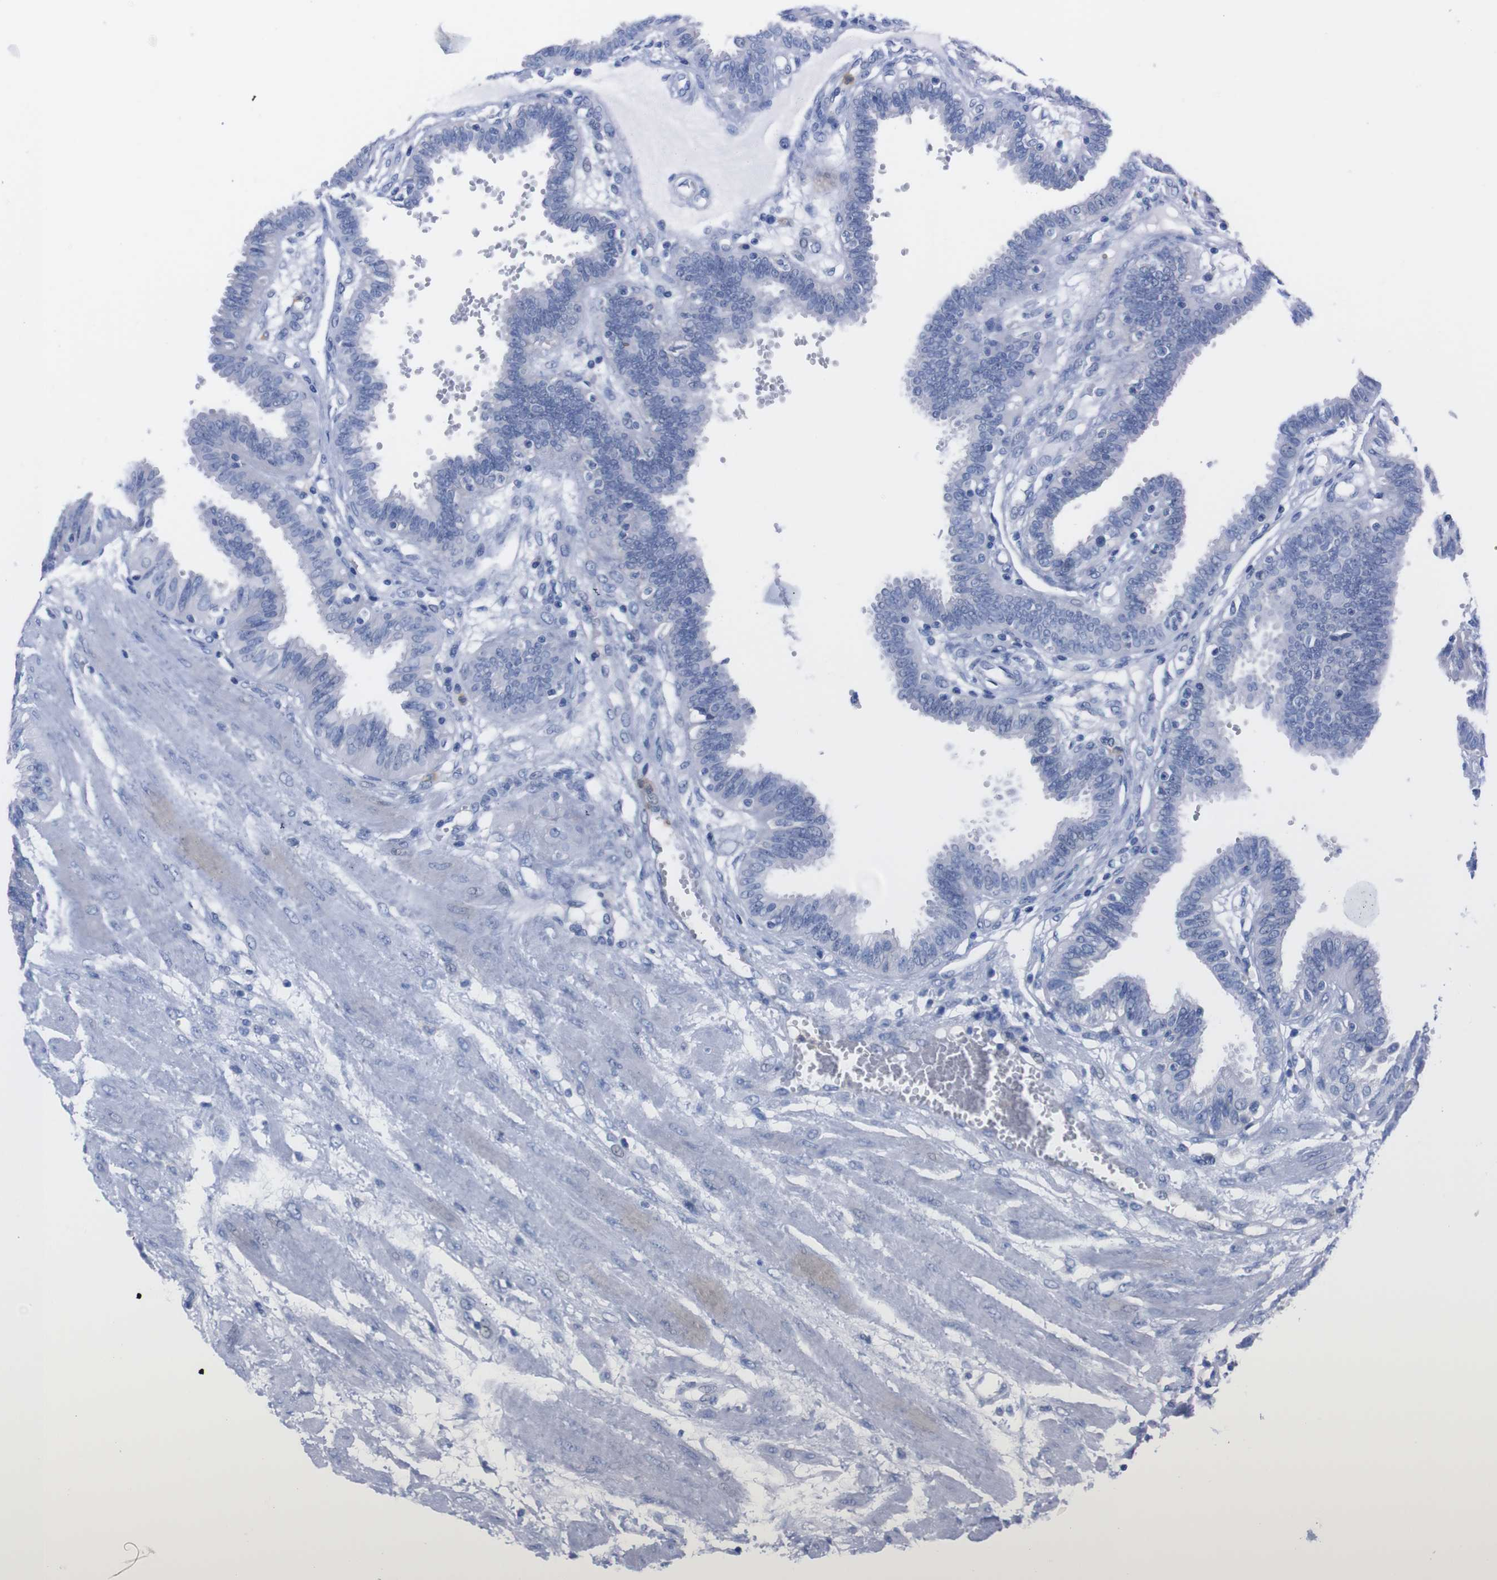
{"staining": {"intensity": "negative", "quantity": "none", "location": "none"}, "tissue": "fallopian tube", "cell_type": "Glandular cells", "image_type": "normal", "snomed": [{"axis": "morphology", "description": "Normal tissue, NOS"}, {"axis": "topography", "description": "Fallopian tube"}], "caption": "Immunohistochemical staining of normal human fallopian tube demonstrates no significant staining in glandular cells.", "gene": "TMEM243", "patient": {"sex": "female", "age": 32}}